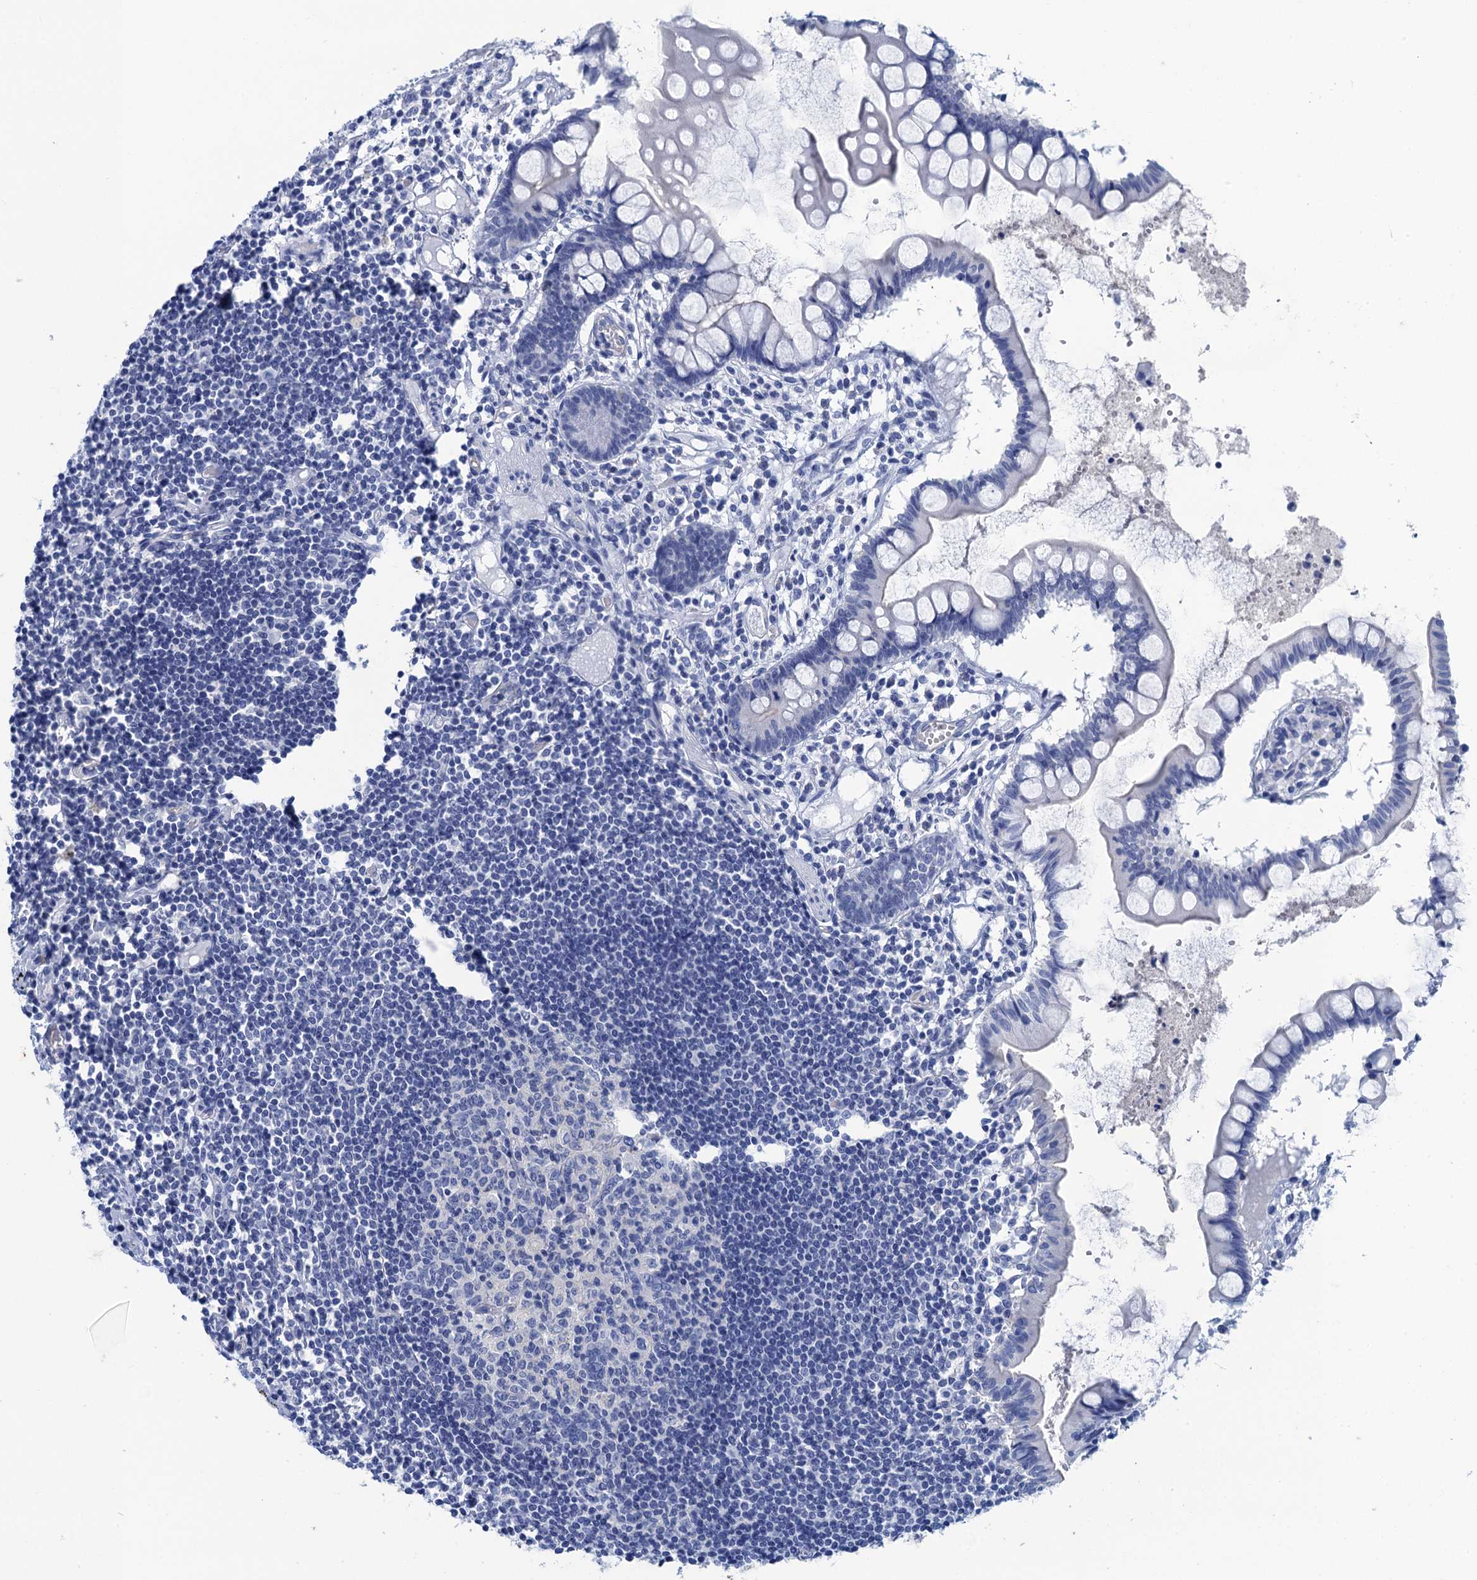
{"staining": {"intensity": "negative", "quantity": "none", "location": "none"}, "tissue": "colon", "cell_type": "Endothelial cells", "image_type": "normal", "snomed": [{"axis": "morphology", "description": "Normal tissue, NOS"}, {"axis": "morphology", "description": "Adenocarcinoma, NOS"}, {"axis": "topography", "description": "Colon"}], "caption": "Endothelial cells show no significant protein expression in normal colon.", "gene": "CALML5", "patient": {"sex": "female", "age": 55}}